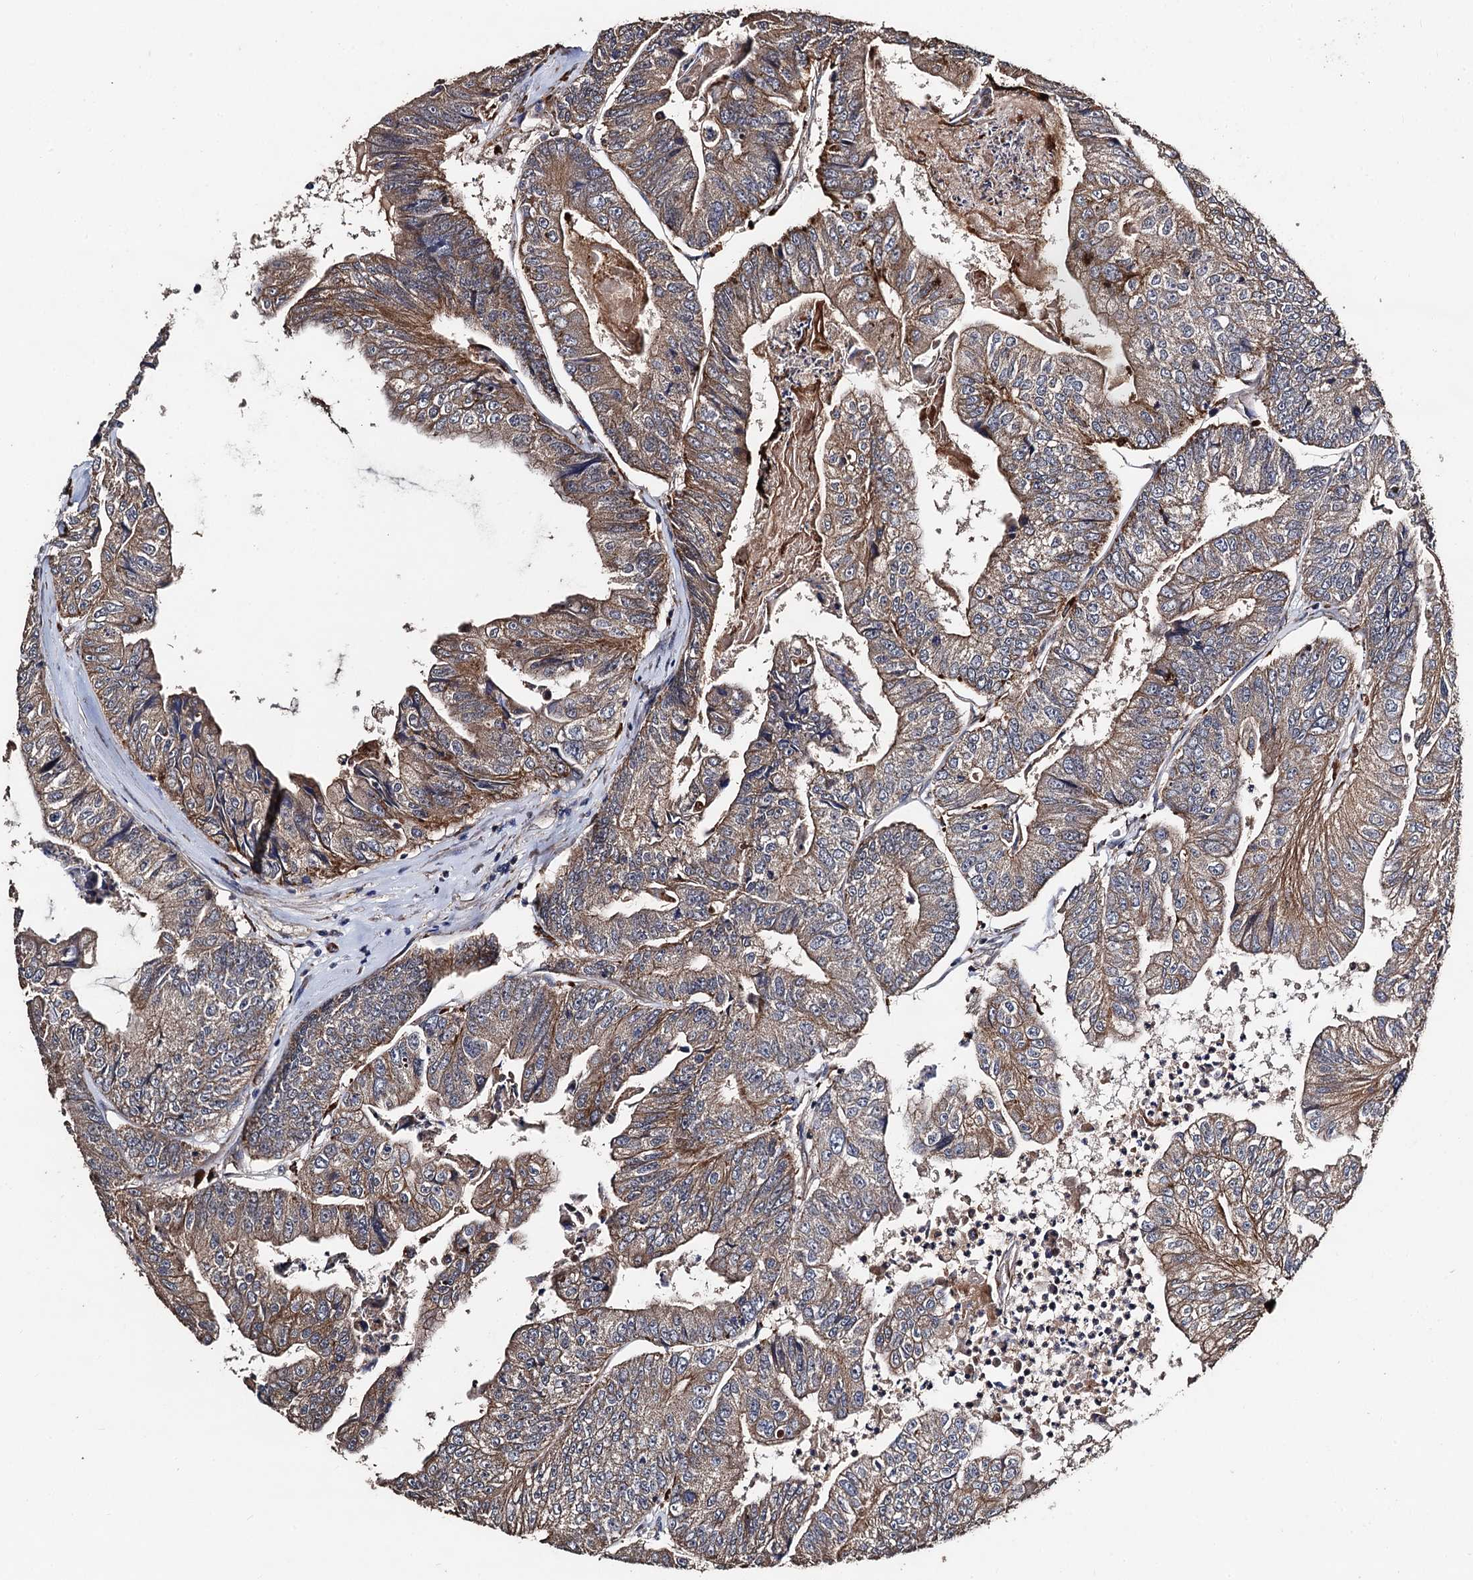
{"staining": {"intensity": "moderate", "quantity": ">75%", "location": "cytoplasmic/membranous"}, "tissue": "colorectal cancer", "cell_type": "Tumor cells", "image_type": "cancer", "snomed": [{"axis": "morphology", "description": "Adenocarcinoma, NOS"}, {"axis": "topography", "description": "Colon"}], "caption": "Adenocarcinoma (colorectal) stained with a protein marker shows moderate staining in tumor cells.", "gene": "PPTC7", "patient": {"sex": "female", "age": 67}}